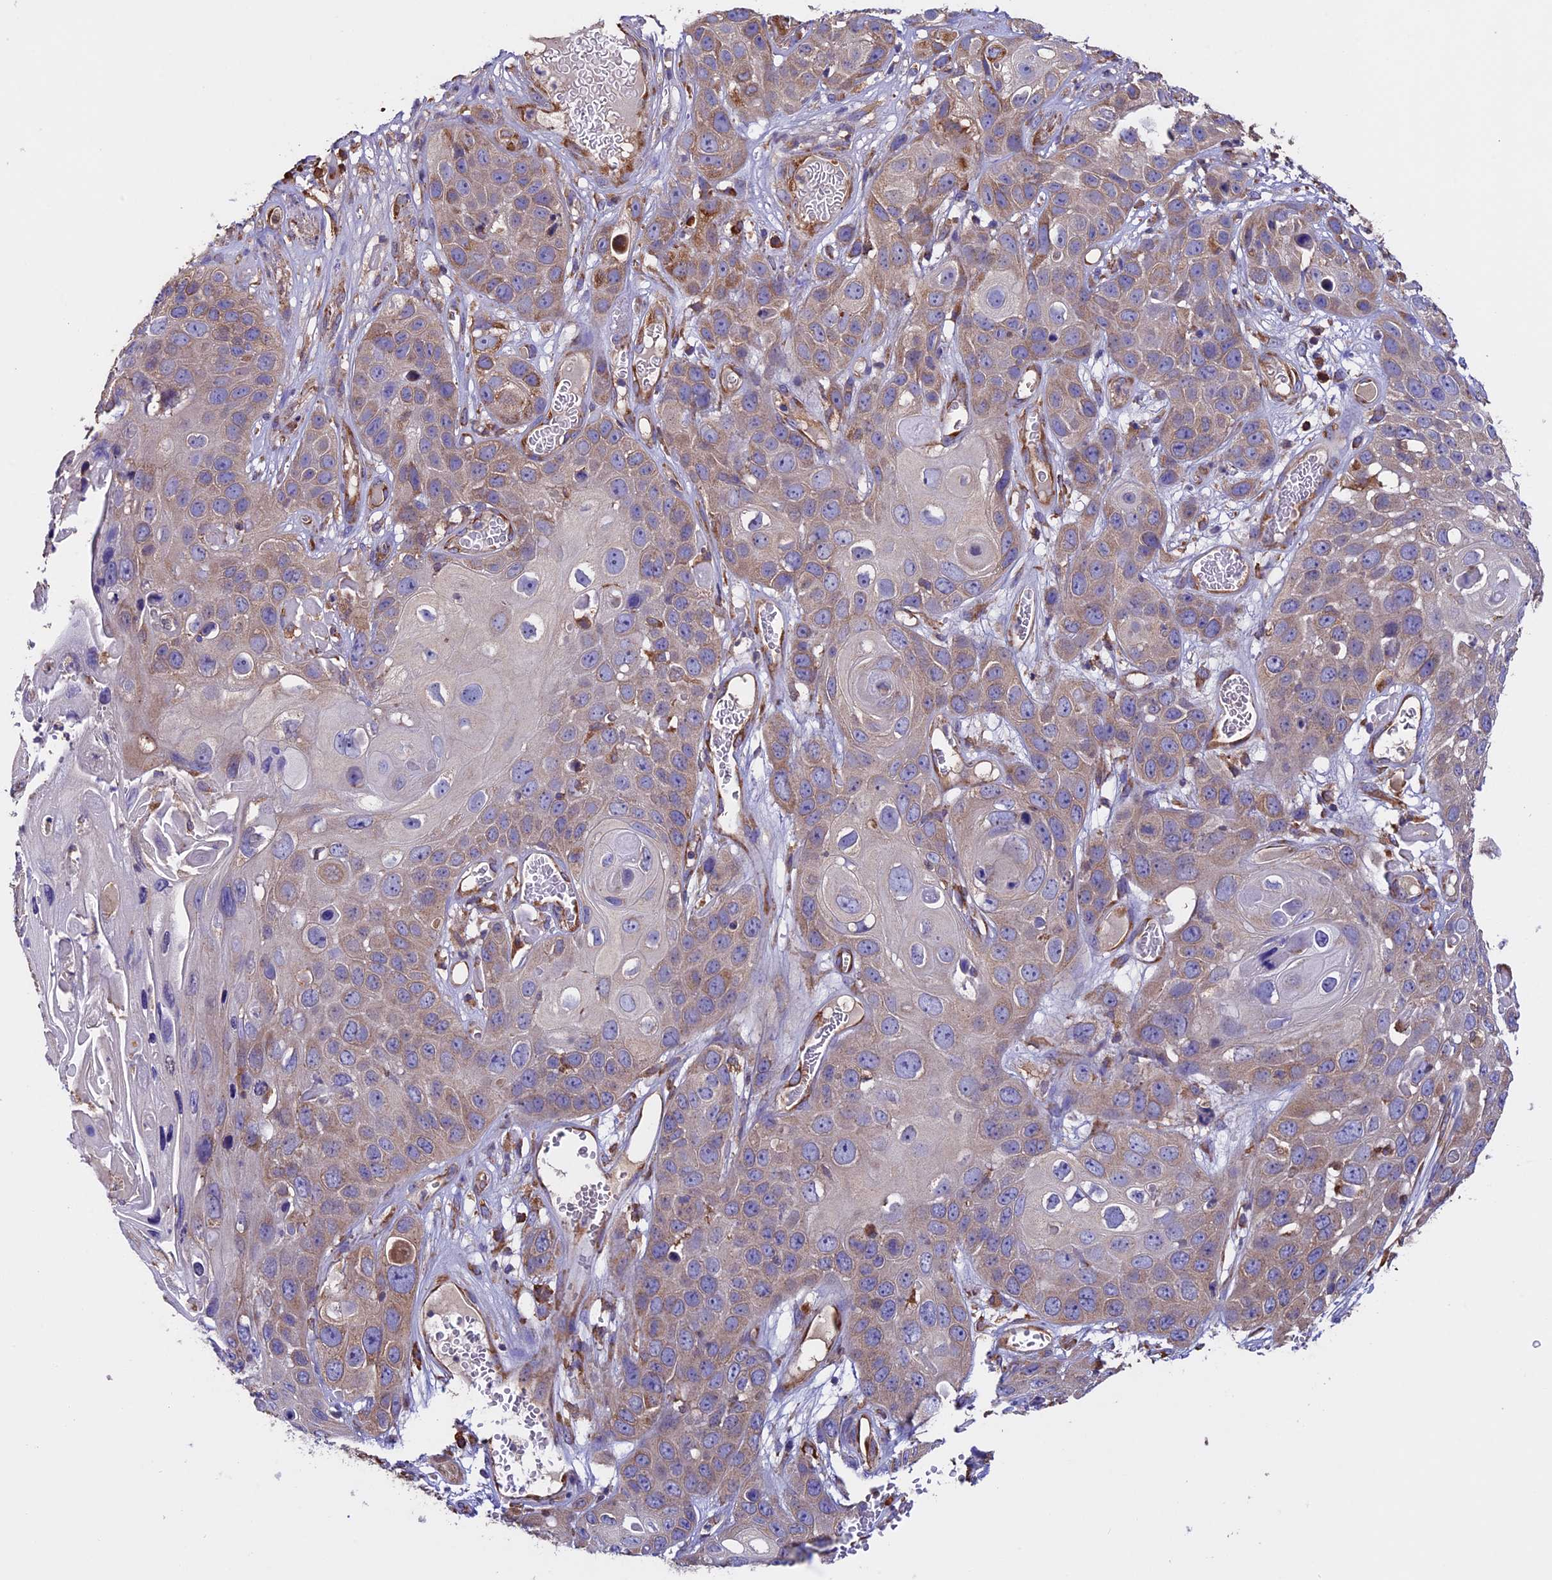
{"staining": {"intensity": "weak", "quantity": ">75%", "location": "cytoplasmic/membranous"}, "tissue": "skin cancer", "cell_type": "Tumor cells", "image_type": "cancer", "snomed": [{"axis": "morphology", "description": "Squamous cell carcinoma, NOS"}, {"axis": "topography", "description": "Skin"}], "caption": "Protein analysis of skin cancer (squamous cell carcinoma) tissue shows weak cytoplasmic/membranous expression in about >75% of tumor cells. (DAB (3,3'-diaminobenzidine) IHC with brightfield microscopy, high magnification).", "gene": "BTBD3", "patient": {"sex": "male", "age": 55}}